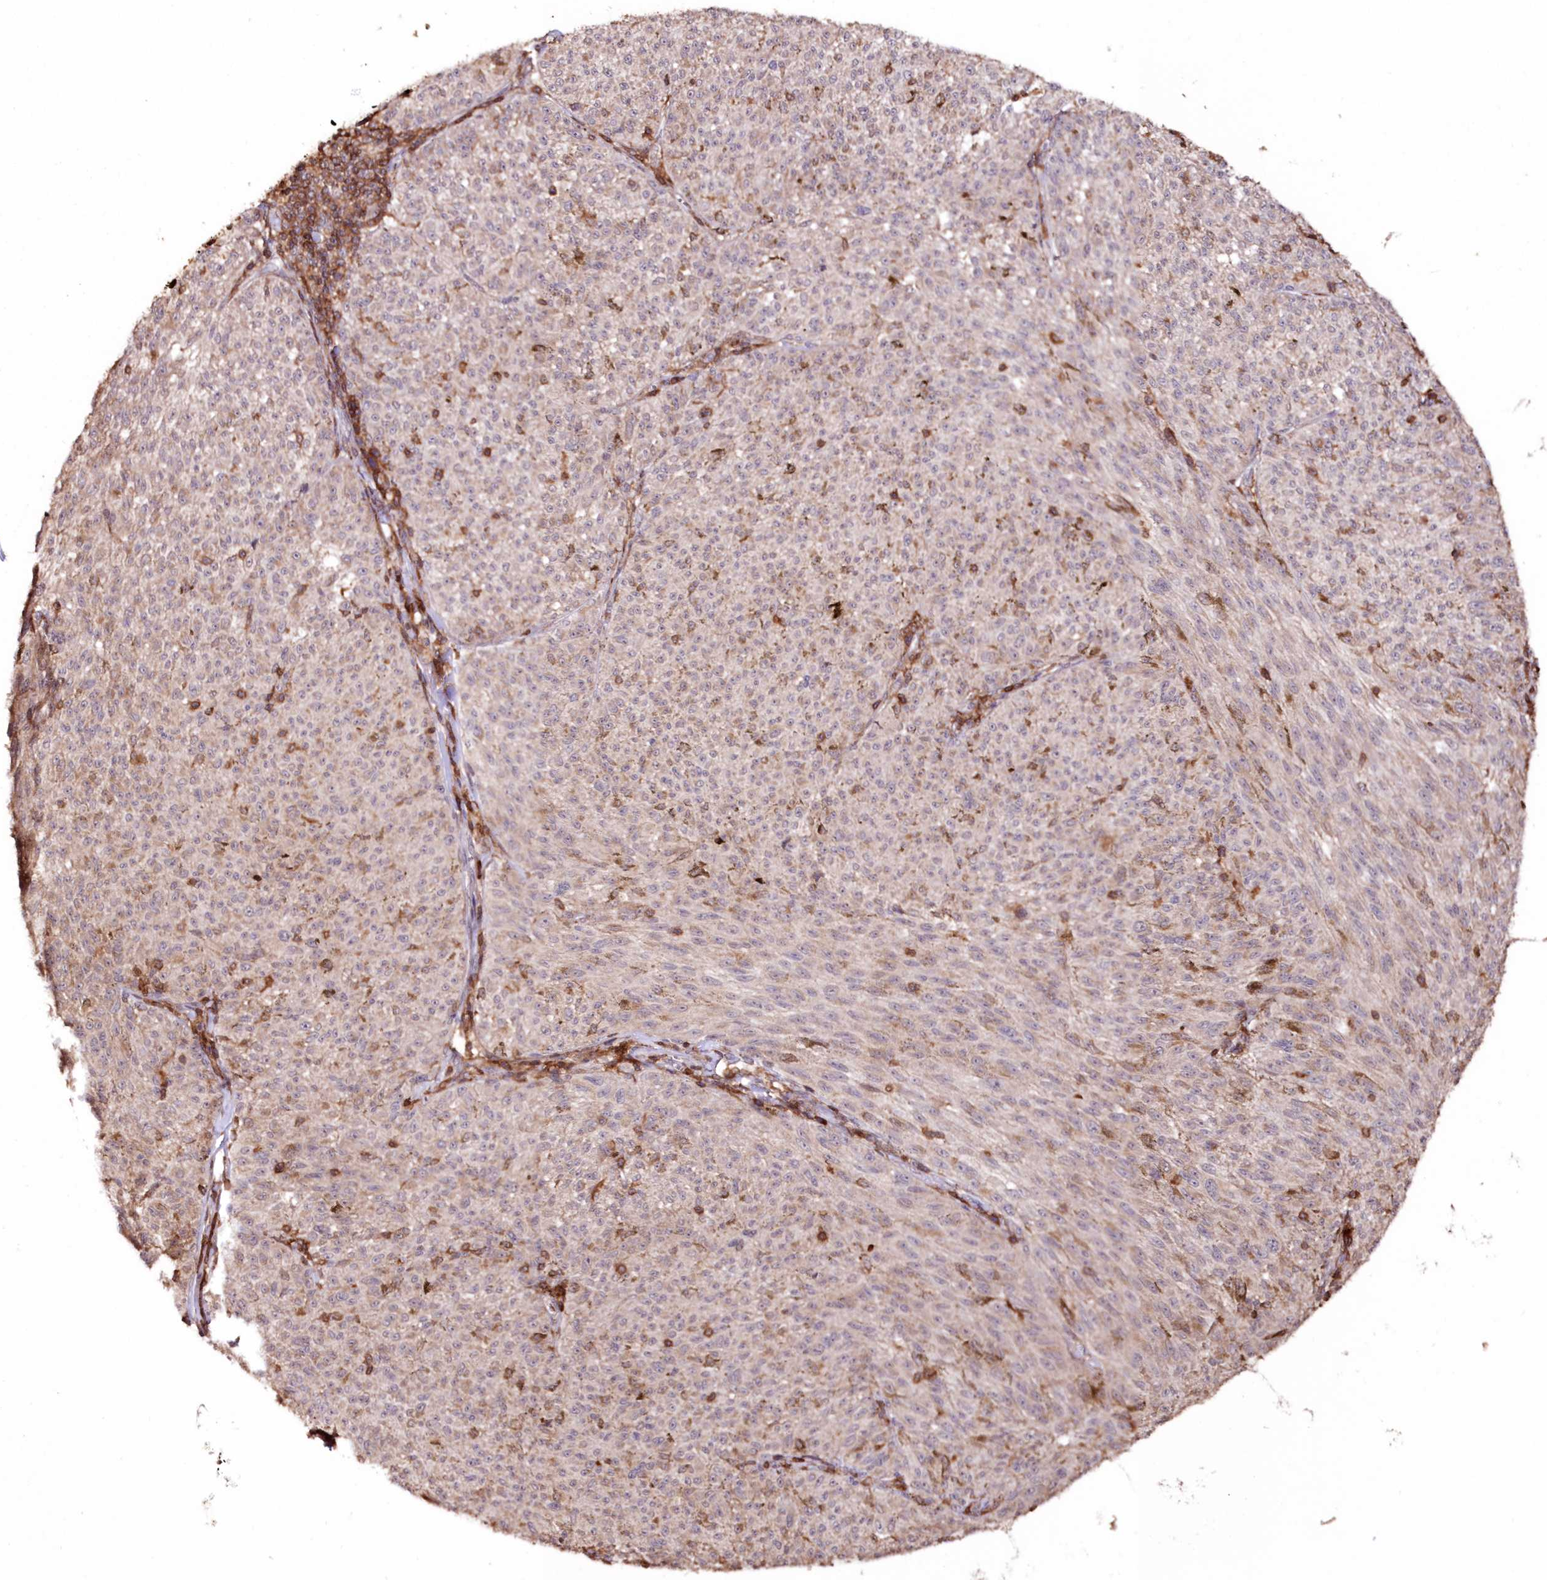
{"staining": {"intensity": "weak", "quantity": "25%-75%", "location": "cytoplasmic/membranous"}, "tissue": "melanoma", "cell_type": "Tumor cells", "image_type": "cancer", "snomed": [{"axis": "morphology", "description": "Malignant melanoma, NOS"}, {"axis": "topography", "description": "Skin"}], "caption": "Immunohistochemical staining of human malignant melanoma demonstrates low levels of weak cytoplasmic/membranous protein staining in approximately 25%-75% of tumor cells.", "gene": "SNED1", "patient": {"sex": "female", "age": 72}}